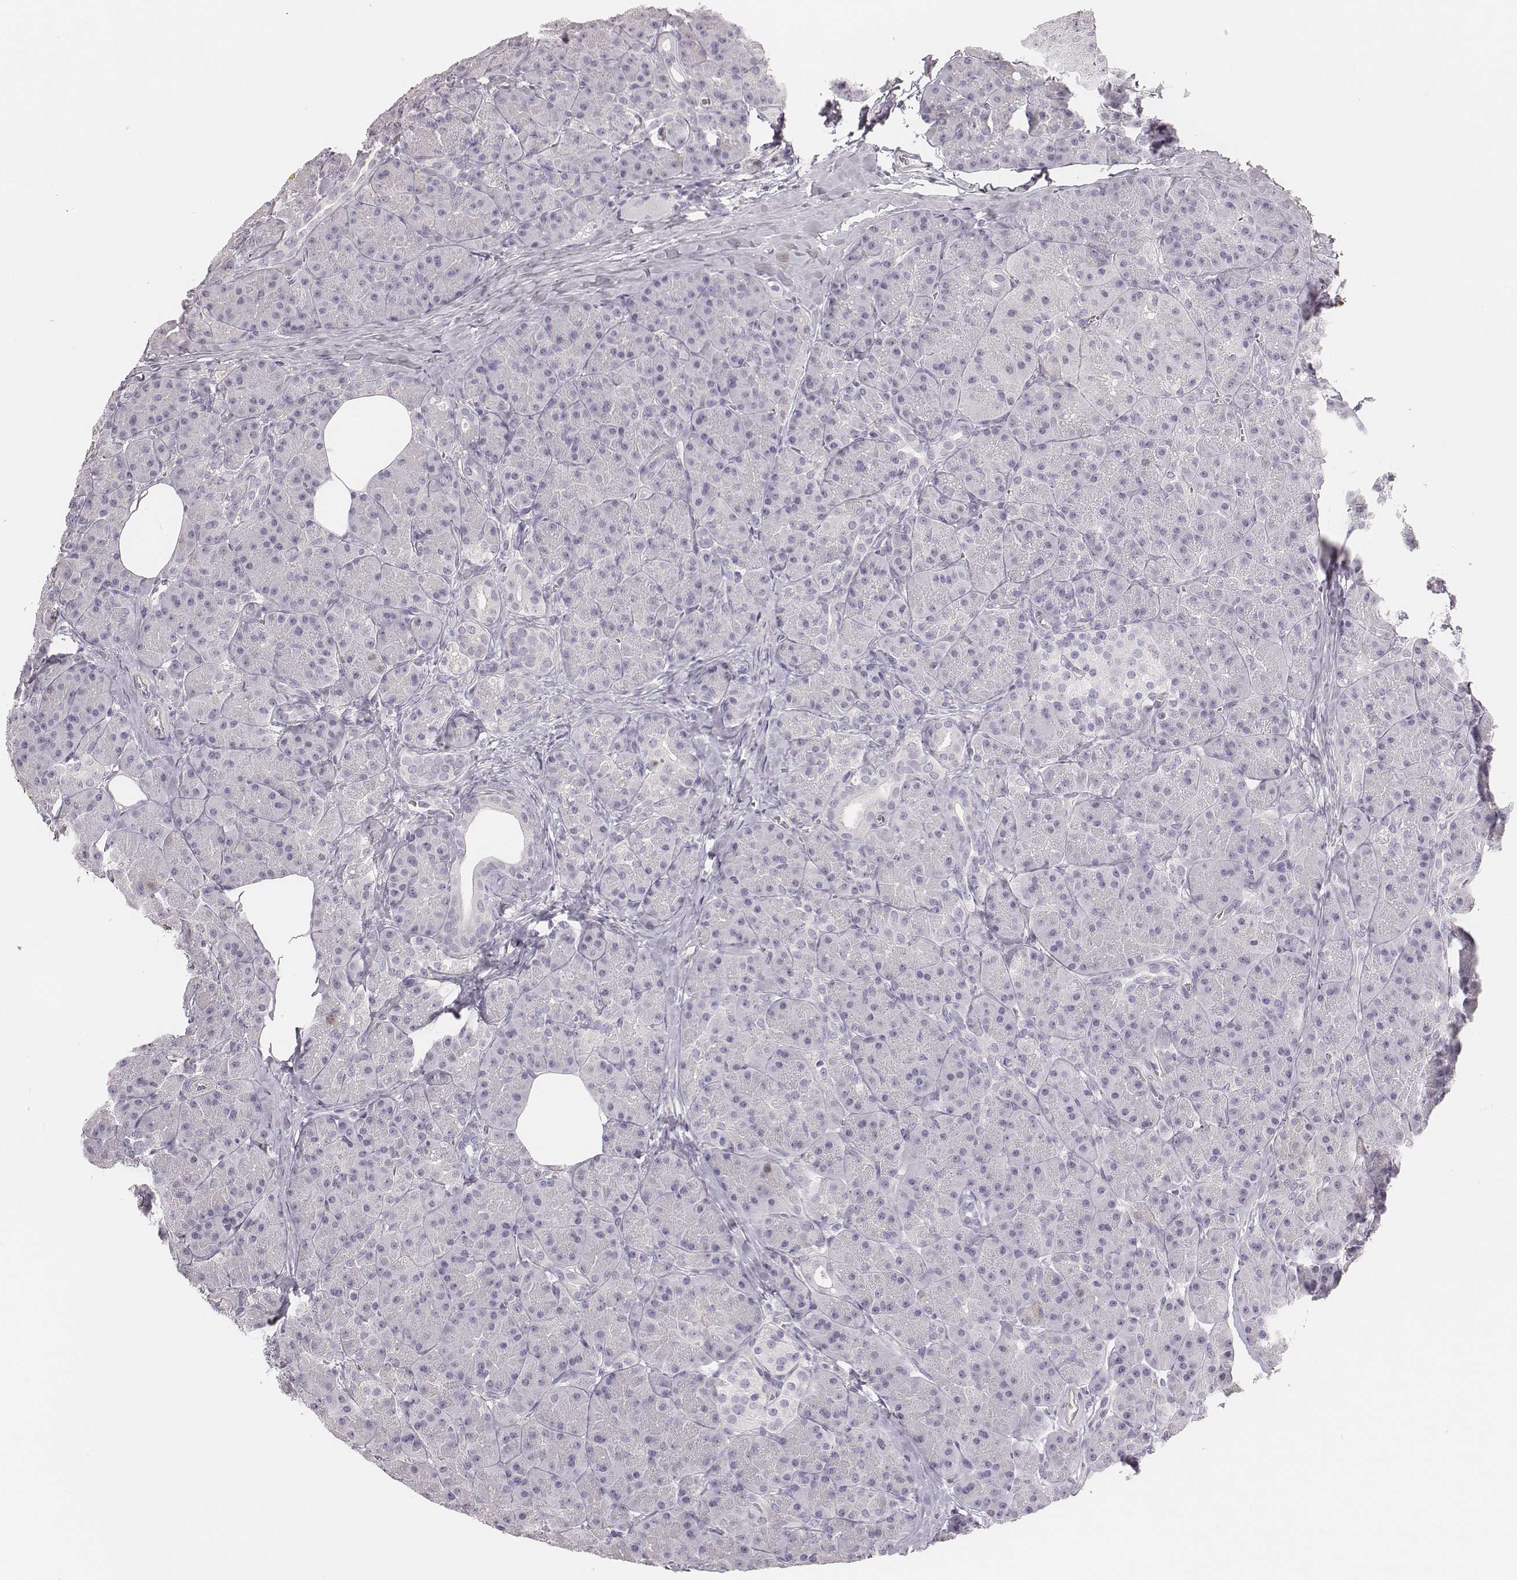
{"staining": {"intensity": "negative", "quantity": "none", "location": "none"}, "tissue": "pancreas", "cell_type": "Exocrine glandular cells", "image_type": "normal", "snomed": [{"axis": "morphology", "description": "Normal tissue, NOS"}, {"axis": "topography", "description": "Pancreas"}], "caption": "Exocrine glandular cells show no significant staining in benign pancreas. Nuclei are stained in blue.", "gene": "PBK", "patient": {"sex": "male", "age": 57}}